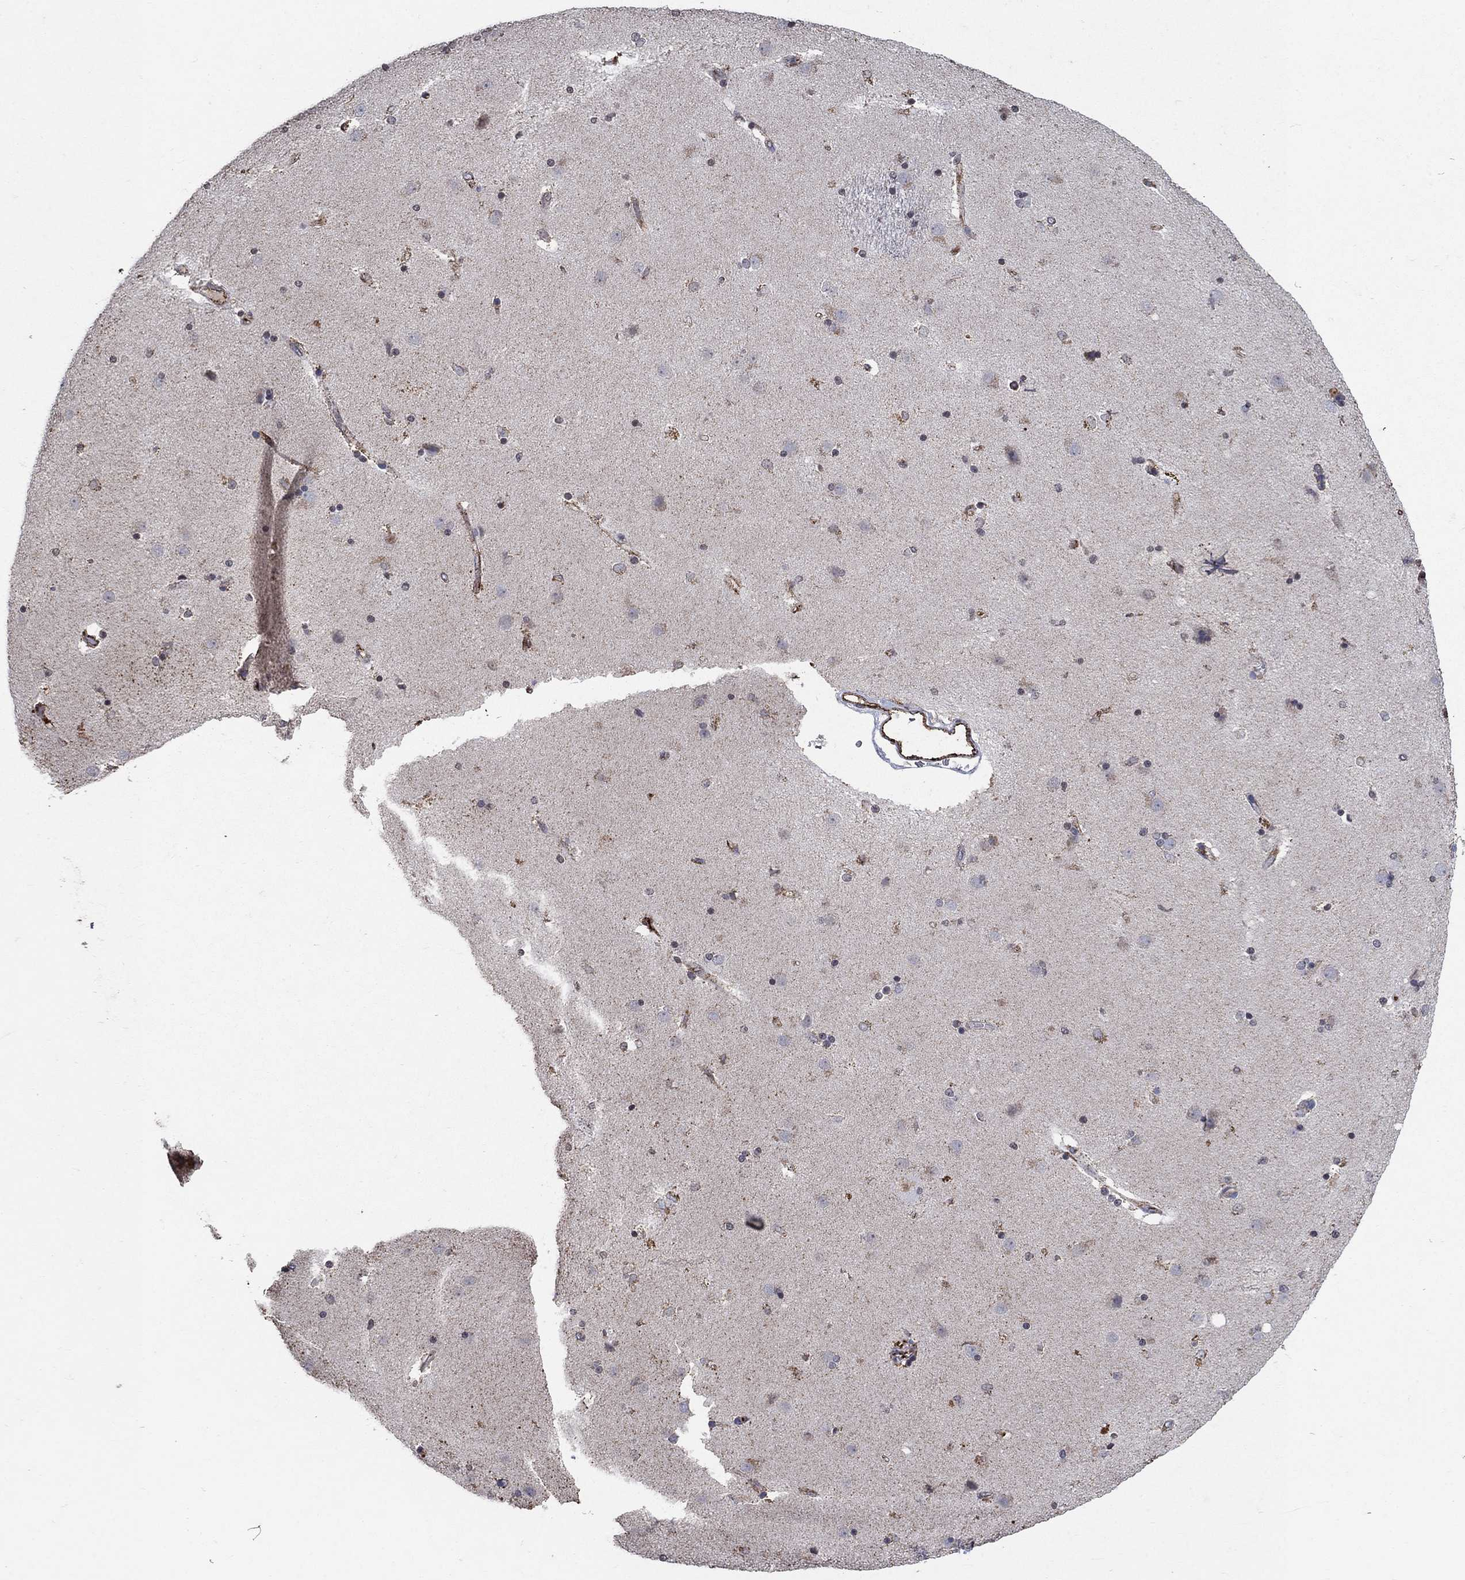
{"staining": {"intensity": "moderate", "quantity": "<25%", "location": "cytoplasmic/membranous,nuclear"}, "tissue": "caudate", "cell_type": "Glial cells", "image_type": "normal", "snomed": [{"axis": "morphology", "description": "Normal tissue, NOS"}, {"axis": "topography", "description": "Lateral ventricle wall"}], "caption": "The image demonstrates staining of benign caudate, revealing moderate cytoplasmic/membranous,nuclear protein staining (brown color) within glial cells.", "gene": "TINAG", "patient": {"sex": "female", "age": 71}}